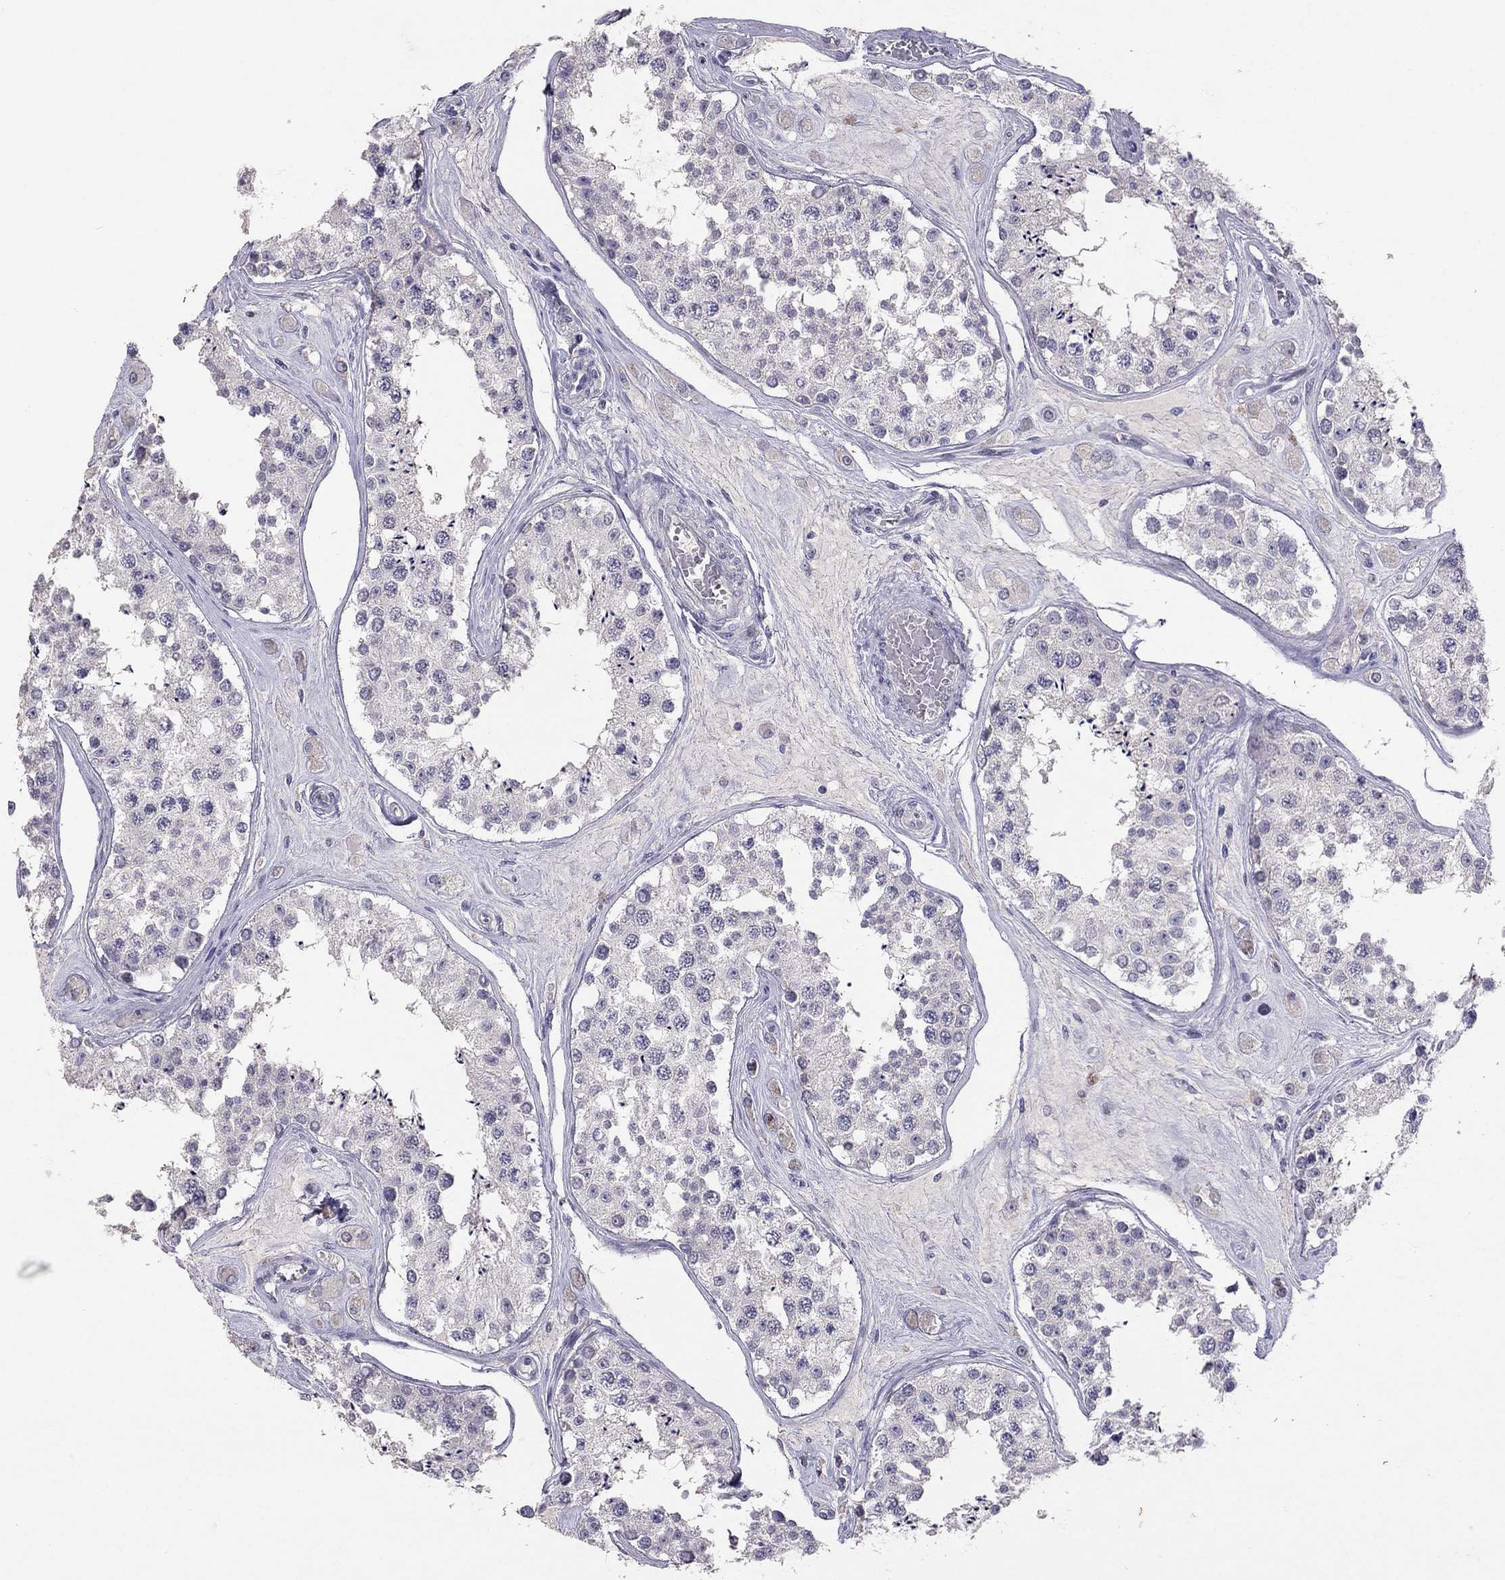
{"staining": {"intensity": "negative", "quantity": "none", "location": "none"}, "tissue": "testis", "cell_type": "Cells in seminiferous ducts", "image_type": "normal", "snomed": [{"axis": "morphology", "description": "Normal tissue, NOS"}, {"axis": "topography", "description": "Testis"}], "caption": "Immunohistochemical staining of benign testis reveals no significant expression in cells in seminiferous ducts. (Stains: DAB immunohistochemistry (IHC) with hematoxylin counter stain, Microscopy: brightfield microscopy at high magnification).", "gene": "FST", "patient": {"sex": "male", "age": 25}}